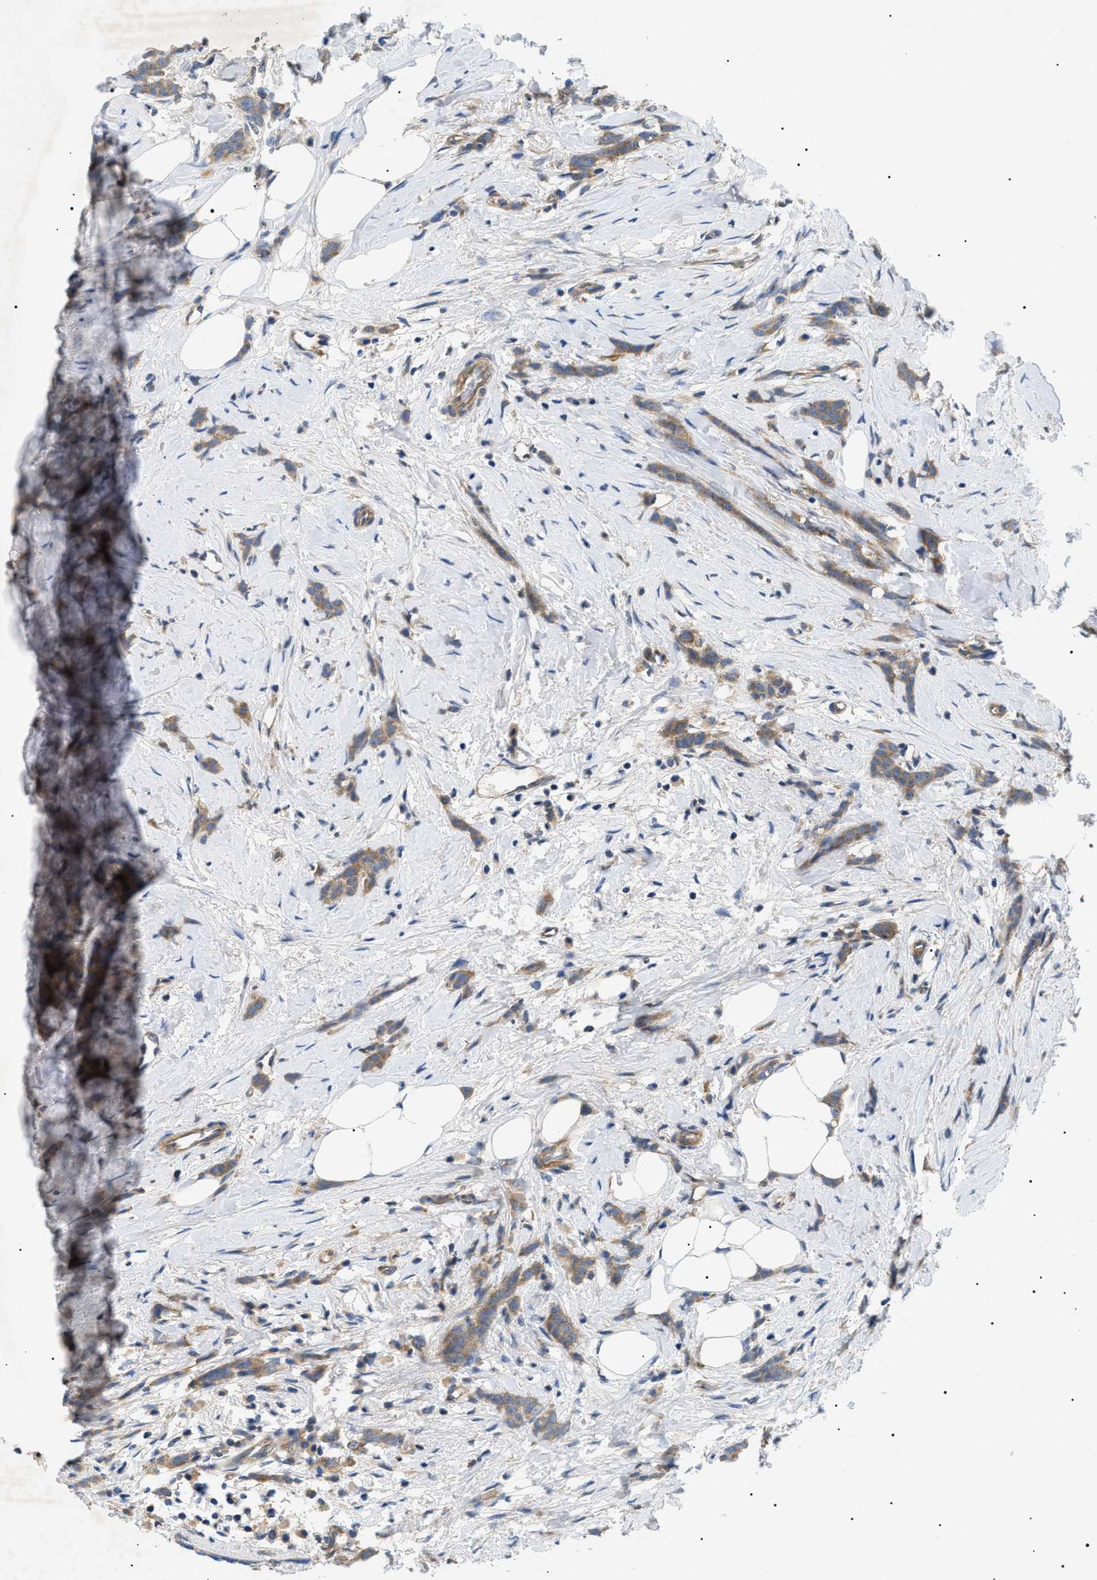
{"staining": {"intensity": "moderate", "quantity": ">75%", "location": "cytoplasmic/membranous"}, "tissue": "breast cancer", "cell_type": "Tumor cells", "image_type": "cancer", "snomed": [{"axis": "morphology", "description": "Lobular carcinoma, in situ"}, {"axis": "morphology", "description": "Lobular carcinoma"}, {"axis": "topography", "description": "Breast"}], "caption": "Protein staining of breast cancer tissue exhibits moderate cytoplasmic/membranous positivity in about >75% of tumor cells. Using DAB (brown) and hematoxylin (blue) stains, captured at high magnification using brightfield microscopy.", "gene": "RIPK1", "patient": {"sex": "female", "age": 41}}